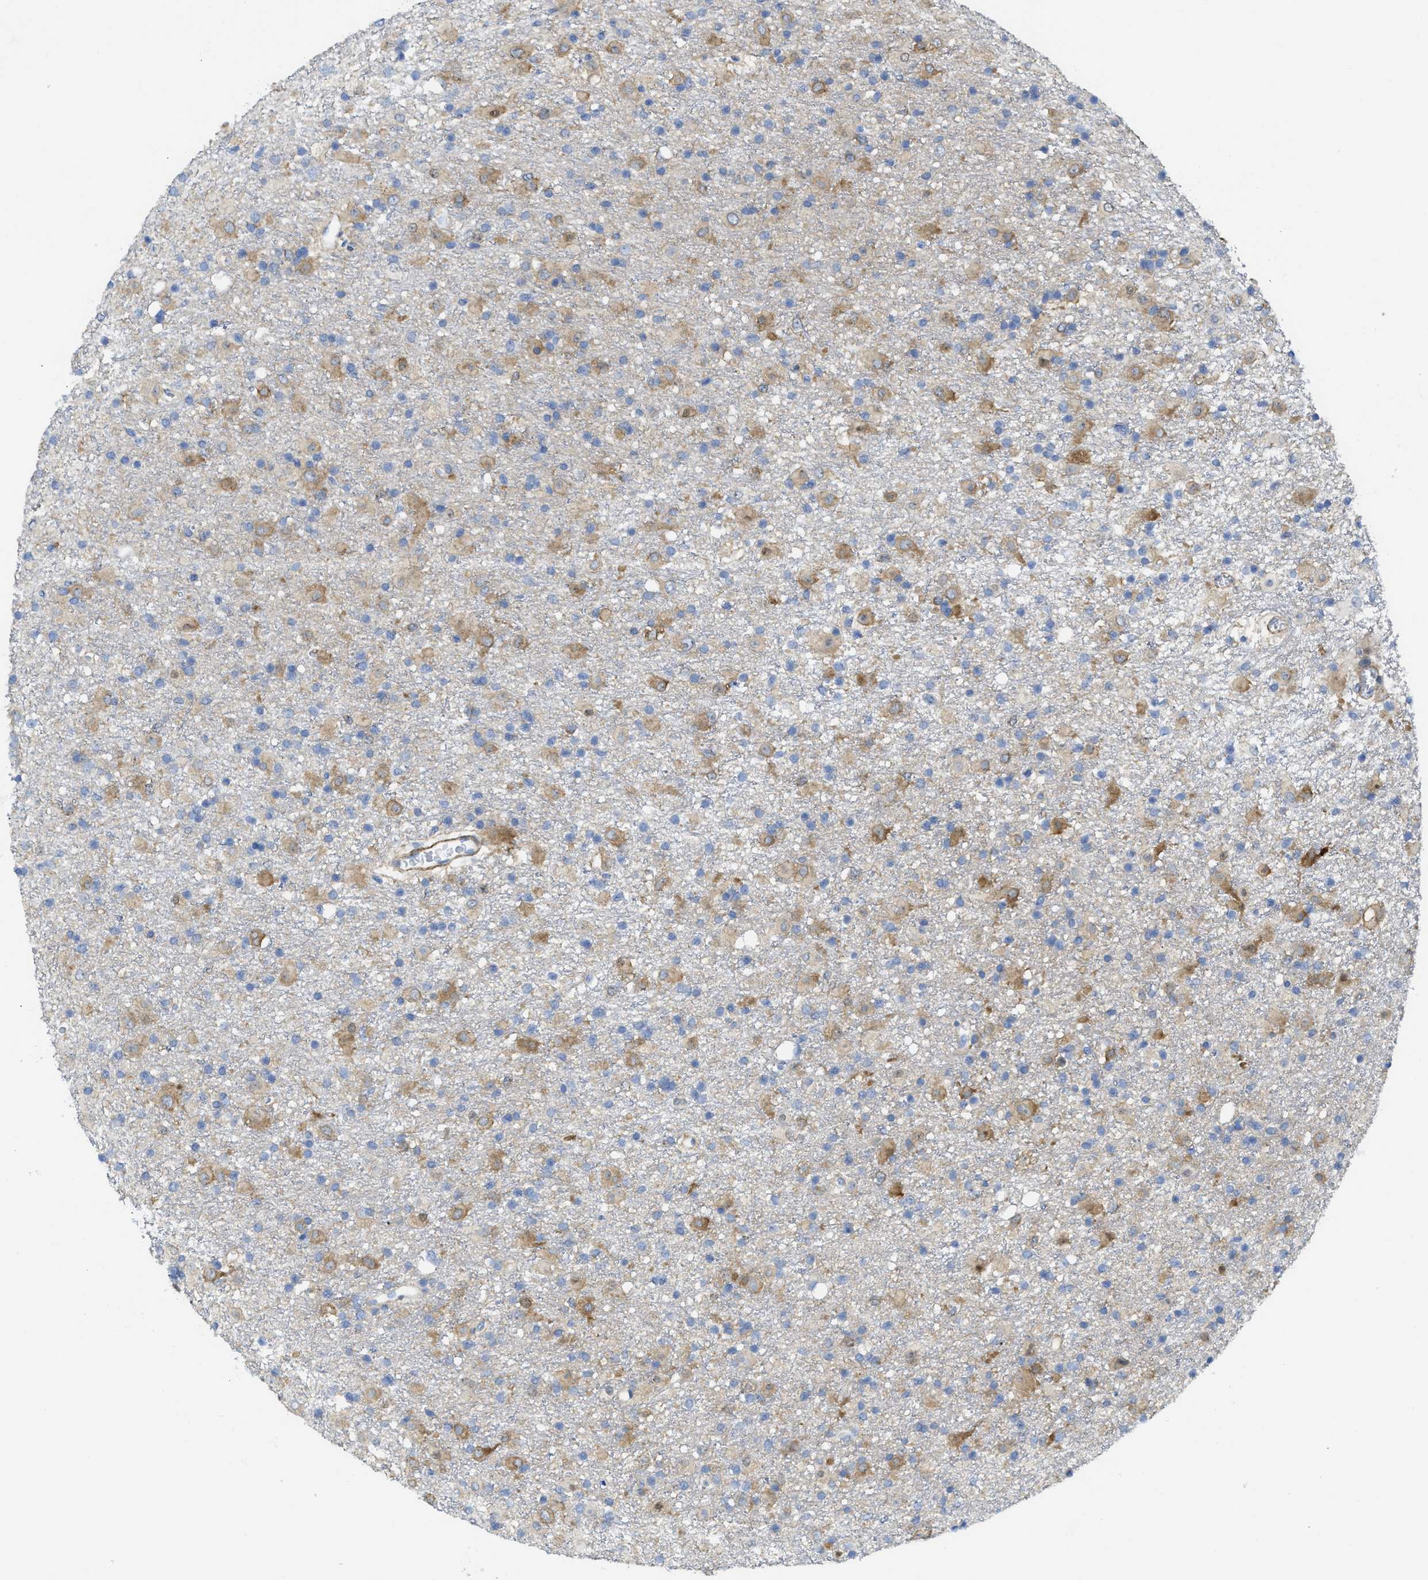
{"staining": {"intensity": "moderate", "quantity": "25%-75%", "location": "cytoplasmic/membranous"}, "tissue": "glioma", "cell_type": "Tumor cells", "image_type": "cancer", "snomed": [{"axis": "morphology", "description": "Glioma, malignant, Low grade"}, {"axis": "topography", "description": "Brain"}], "caption": "The photomicrograph reveals staining of glioma, revealing moderate cytoplasmic/membranous protein positivity (brown color) within tumor cells.", "gene": "TUB", "patient": {"sex": "male", "age": 65}}